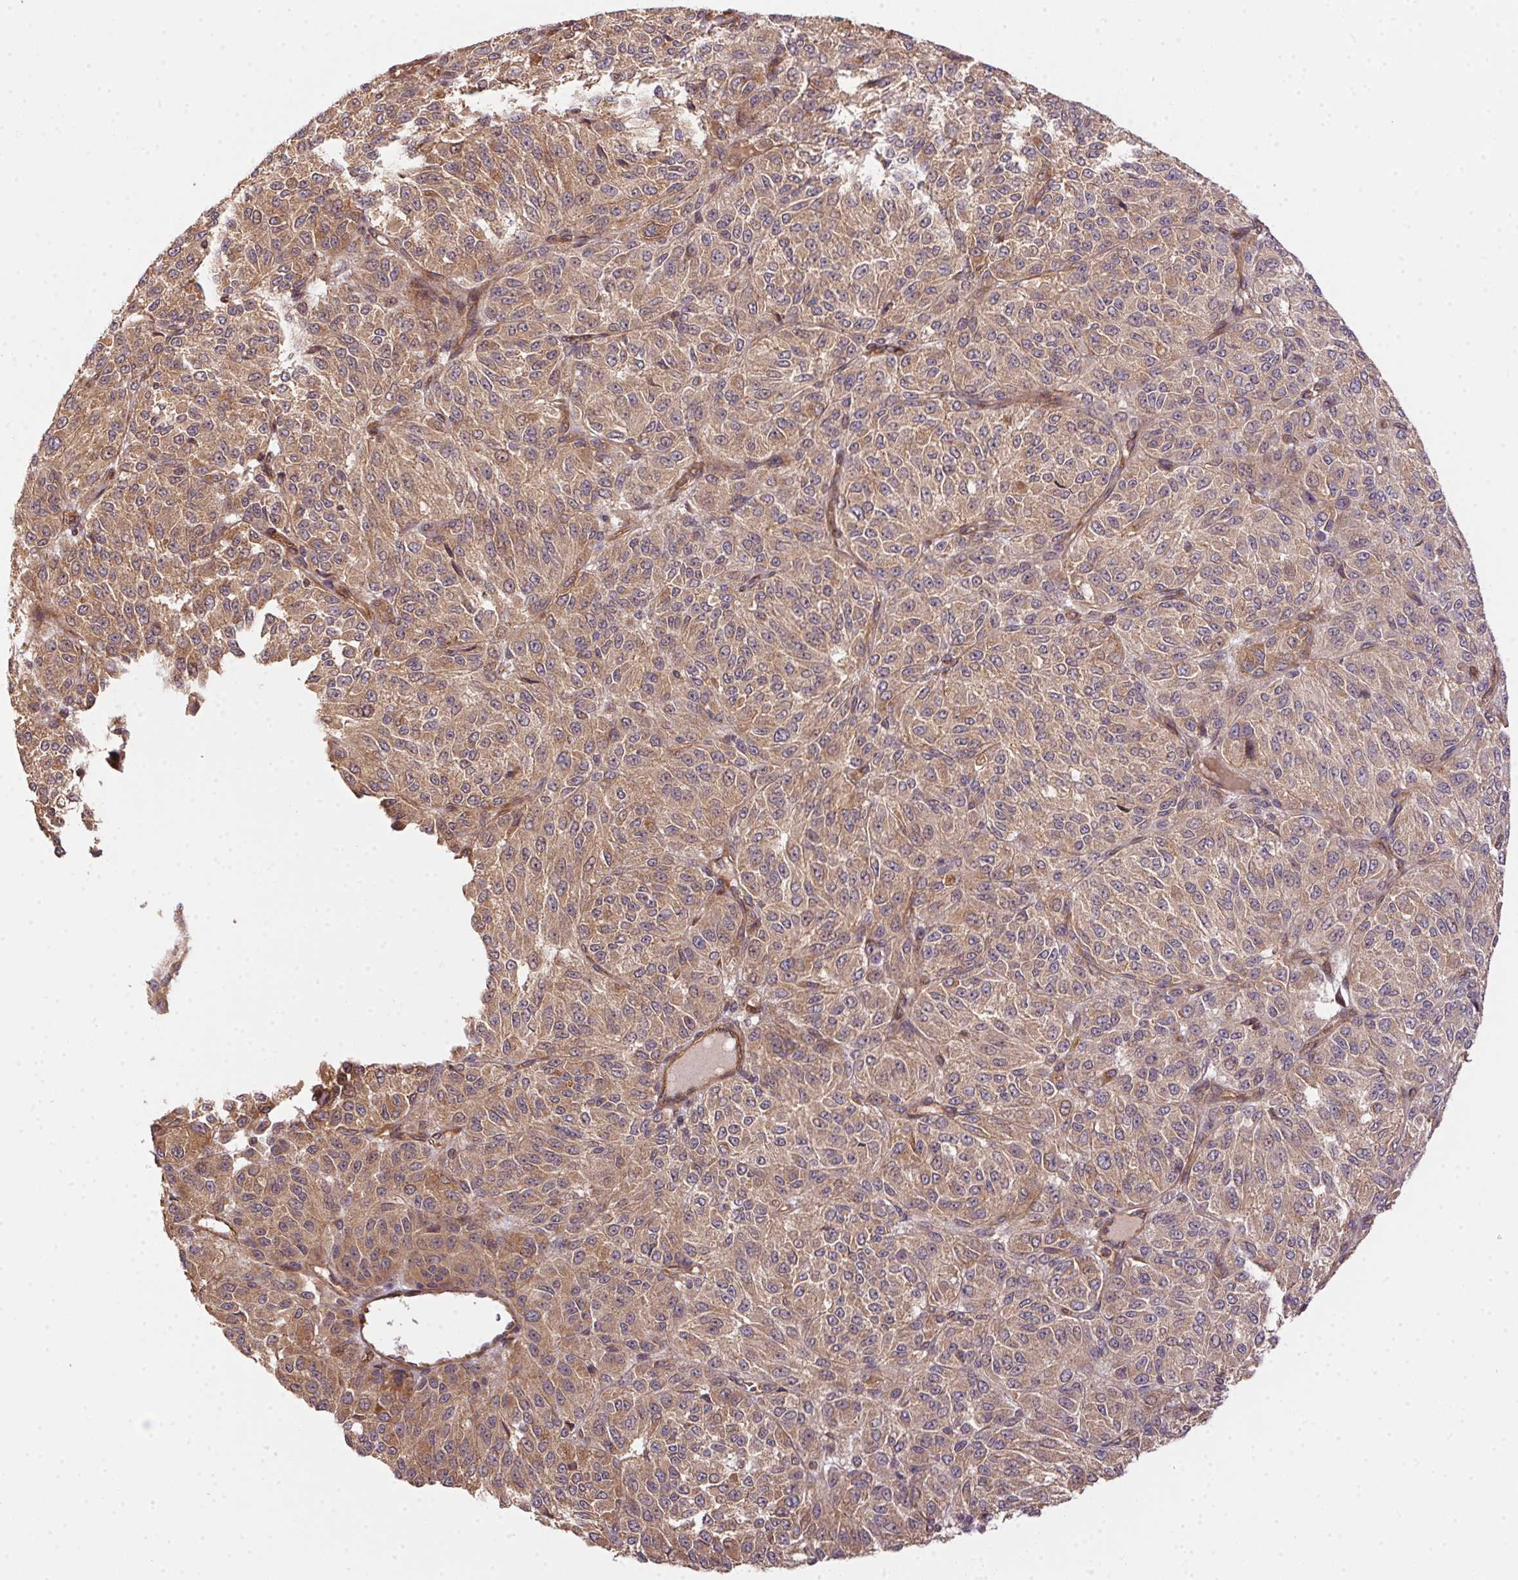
{"staining": {"intensity": "moderate", "quantity": "25%-75%", "location": "cytoplasmic/membranous"}, "tissue": "melanoma", "cell_type": "Tumor cells", "image_type": "cancer", "snomed": [{"axis": "morphology", "description": "Malignant melanoma, Metastatic site"}, {"axis": "topography", "description": "Brain"}], "caption": "This is an image of immunohistochemistry staining of malignant melanoma (metastatic site), which shows moderate staining in the cytoplasmic/membranous of tumor cells.", "gene": "USE1", "patient": {"sex": "female", "age": 56}}